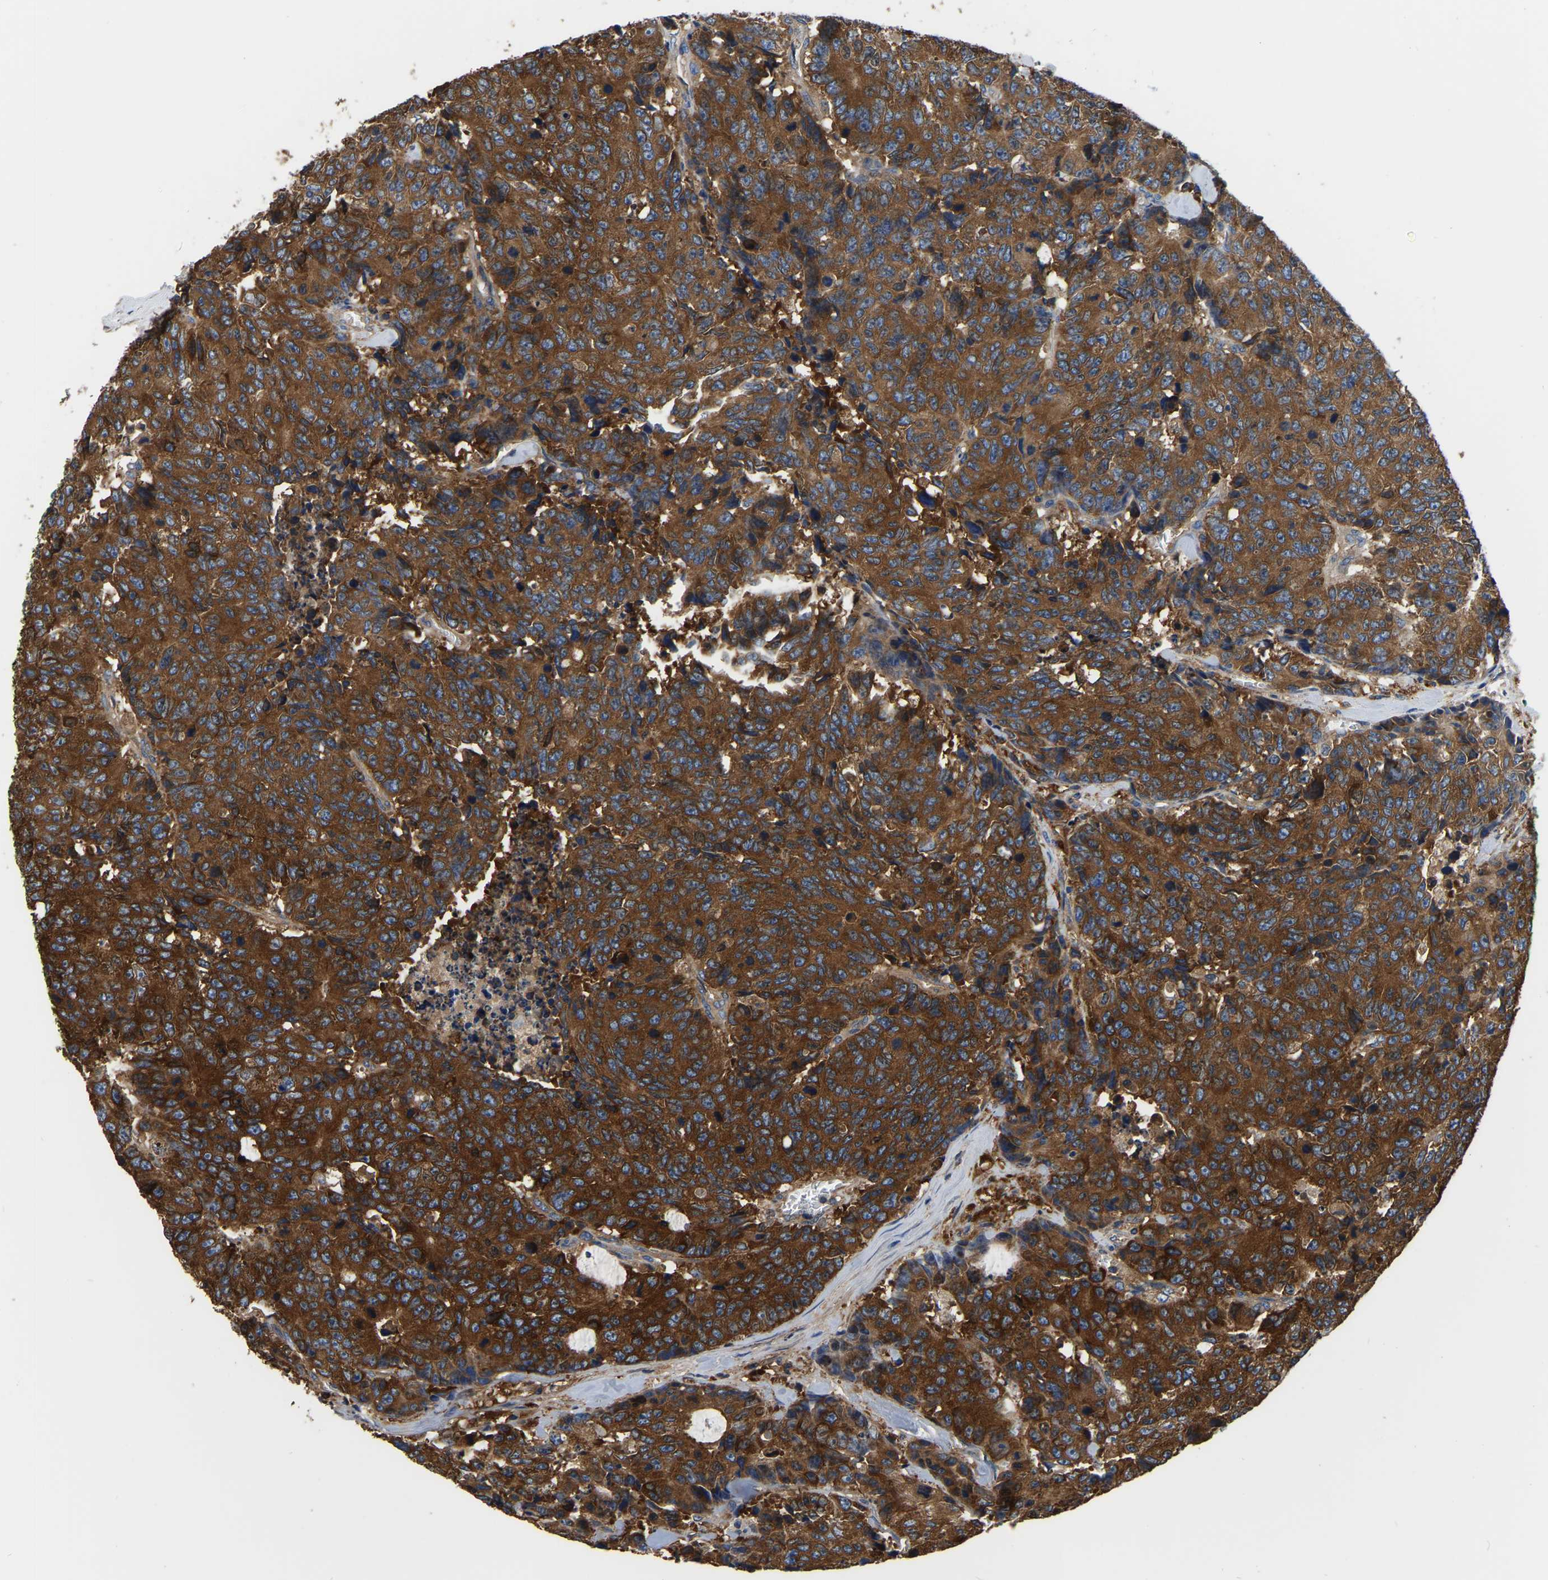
{"staining": {"intensity": "strong", "quantity": ">75%", "location": "cytoplasmic/membranous"}, "tissue": "colorectal cancer", "cell_type": "Tumor cells", "image_type": "cancer", "snomed": [{"axis": "morphology", "description": "Adenocarcinoma, NOS"}, {"axis": "topography", "description": "Colon"}], "caption": "Adenocarcinoma (colorectal) stained with DAB immunohistochemistry (IHC) shows high levels of strong cytoplasmic/membranous positivity in about >75% of tumor cells.", "gene": "GARS1", "patient": {"sex": "female", "age": 86}}